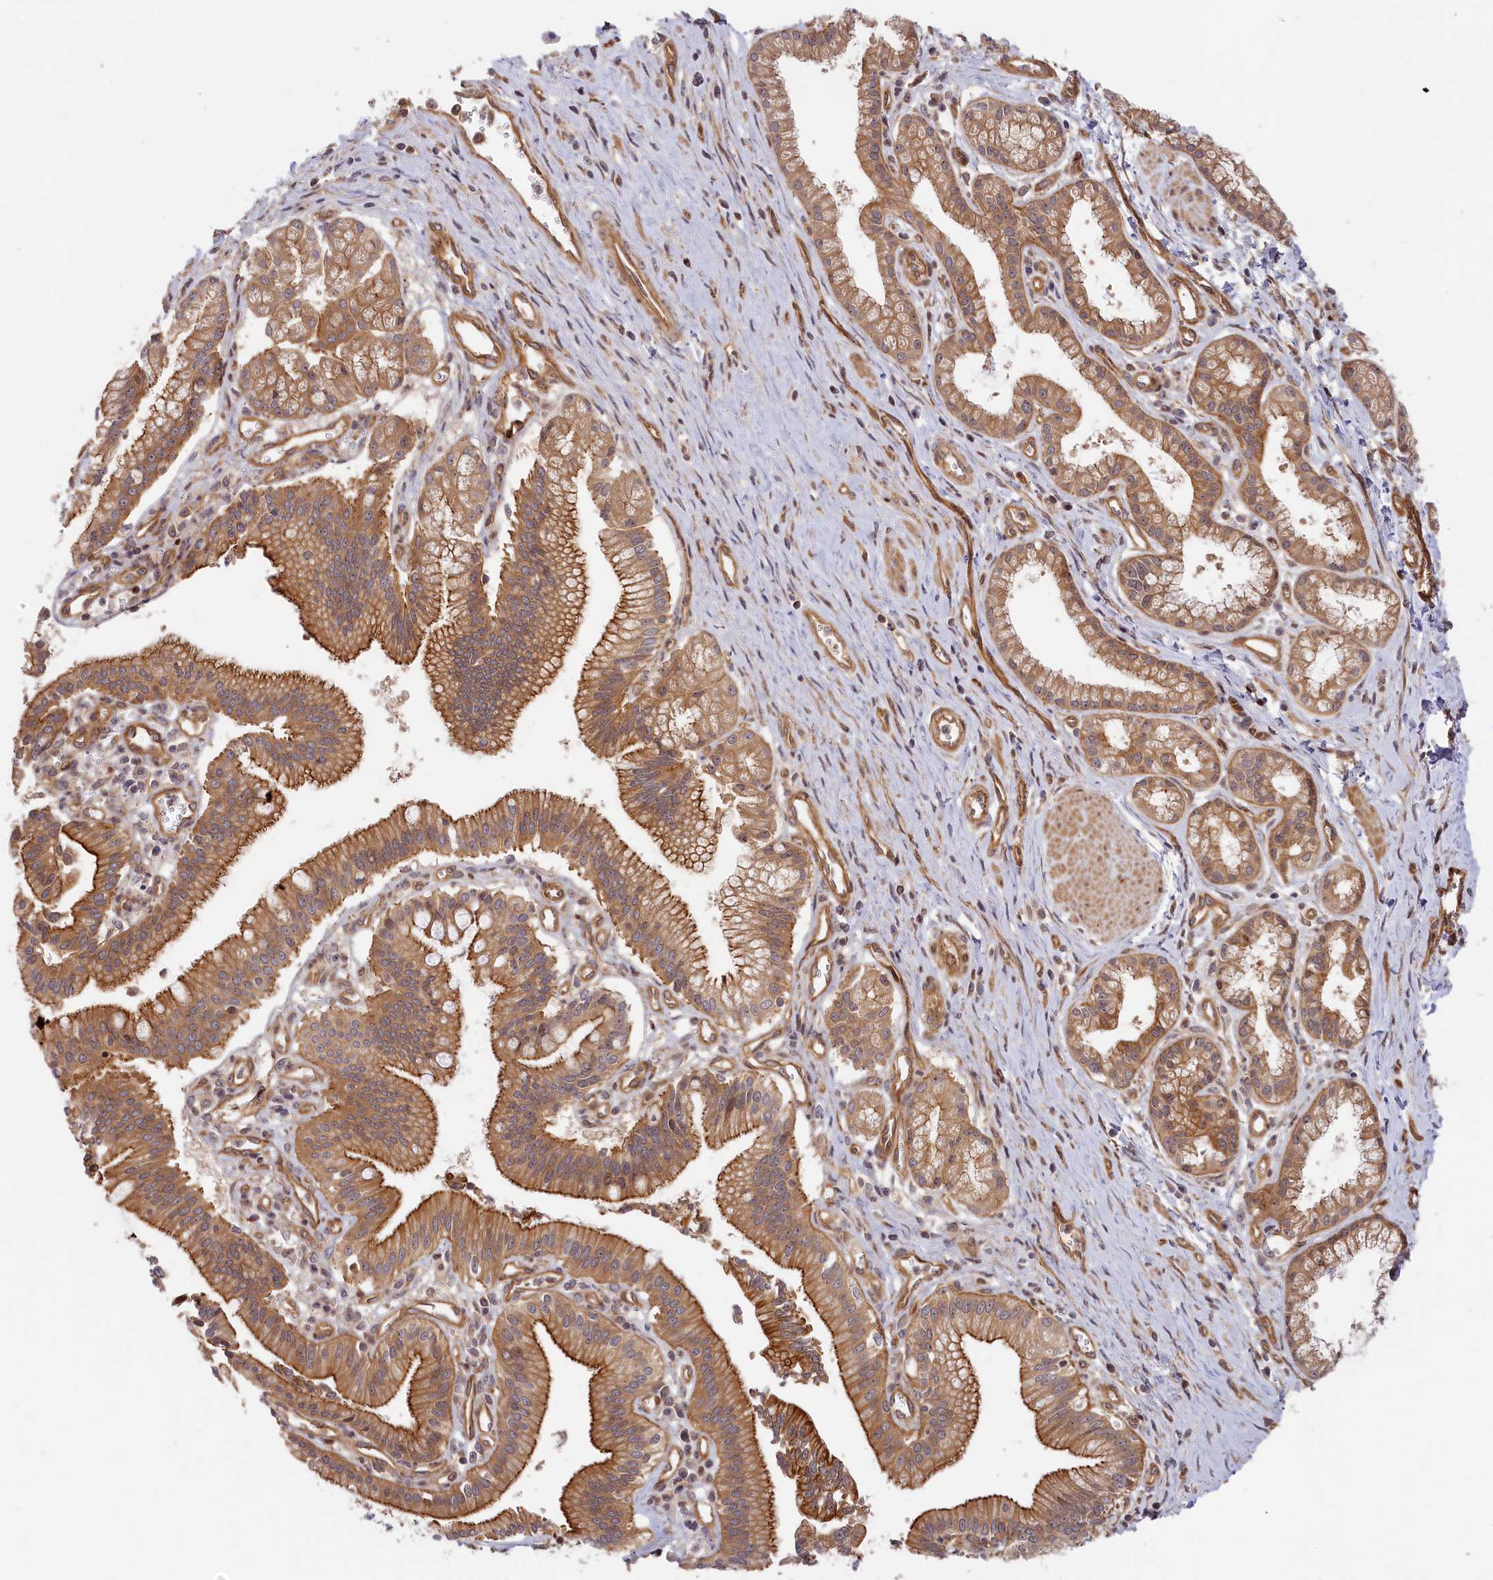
{"staining": {"intensity": "moderate", "quantity": ">75%", "location": "cytoplasmic/membranous"}, "tissue": "pancreatic cancer", "cell_type": "Tumor cells", "image_type": "cancer", "snomed": [{"axis": "morphology", "description": "Adenocarcinoma, NOS"}, {"axis": "topography", "description": "Pancreas"}], "caption": "Immunohistochemistry of human pancreatic cancer (adenocarcinoma) displays medium levels of moderate cytoplasmic/membranous positivity in about >75% of tumor cells.", "gene": "CEP44", "patient": {"sex": "male", "age": 78}}